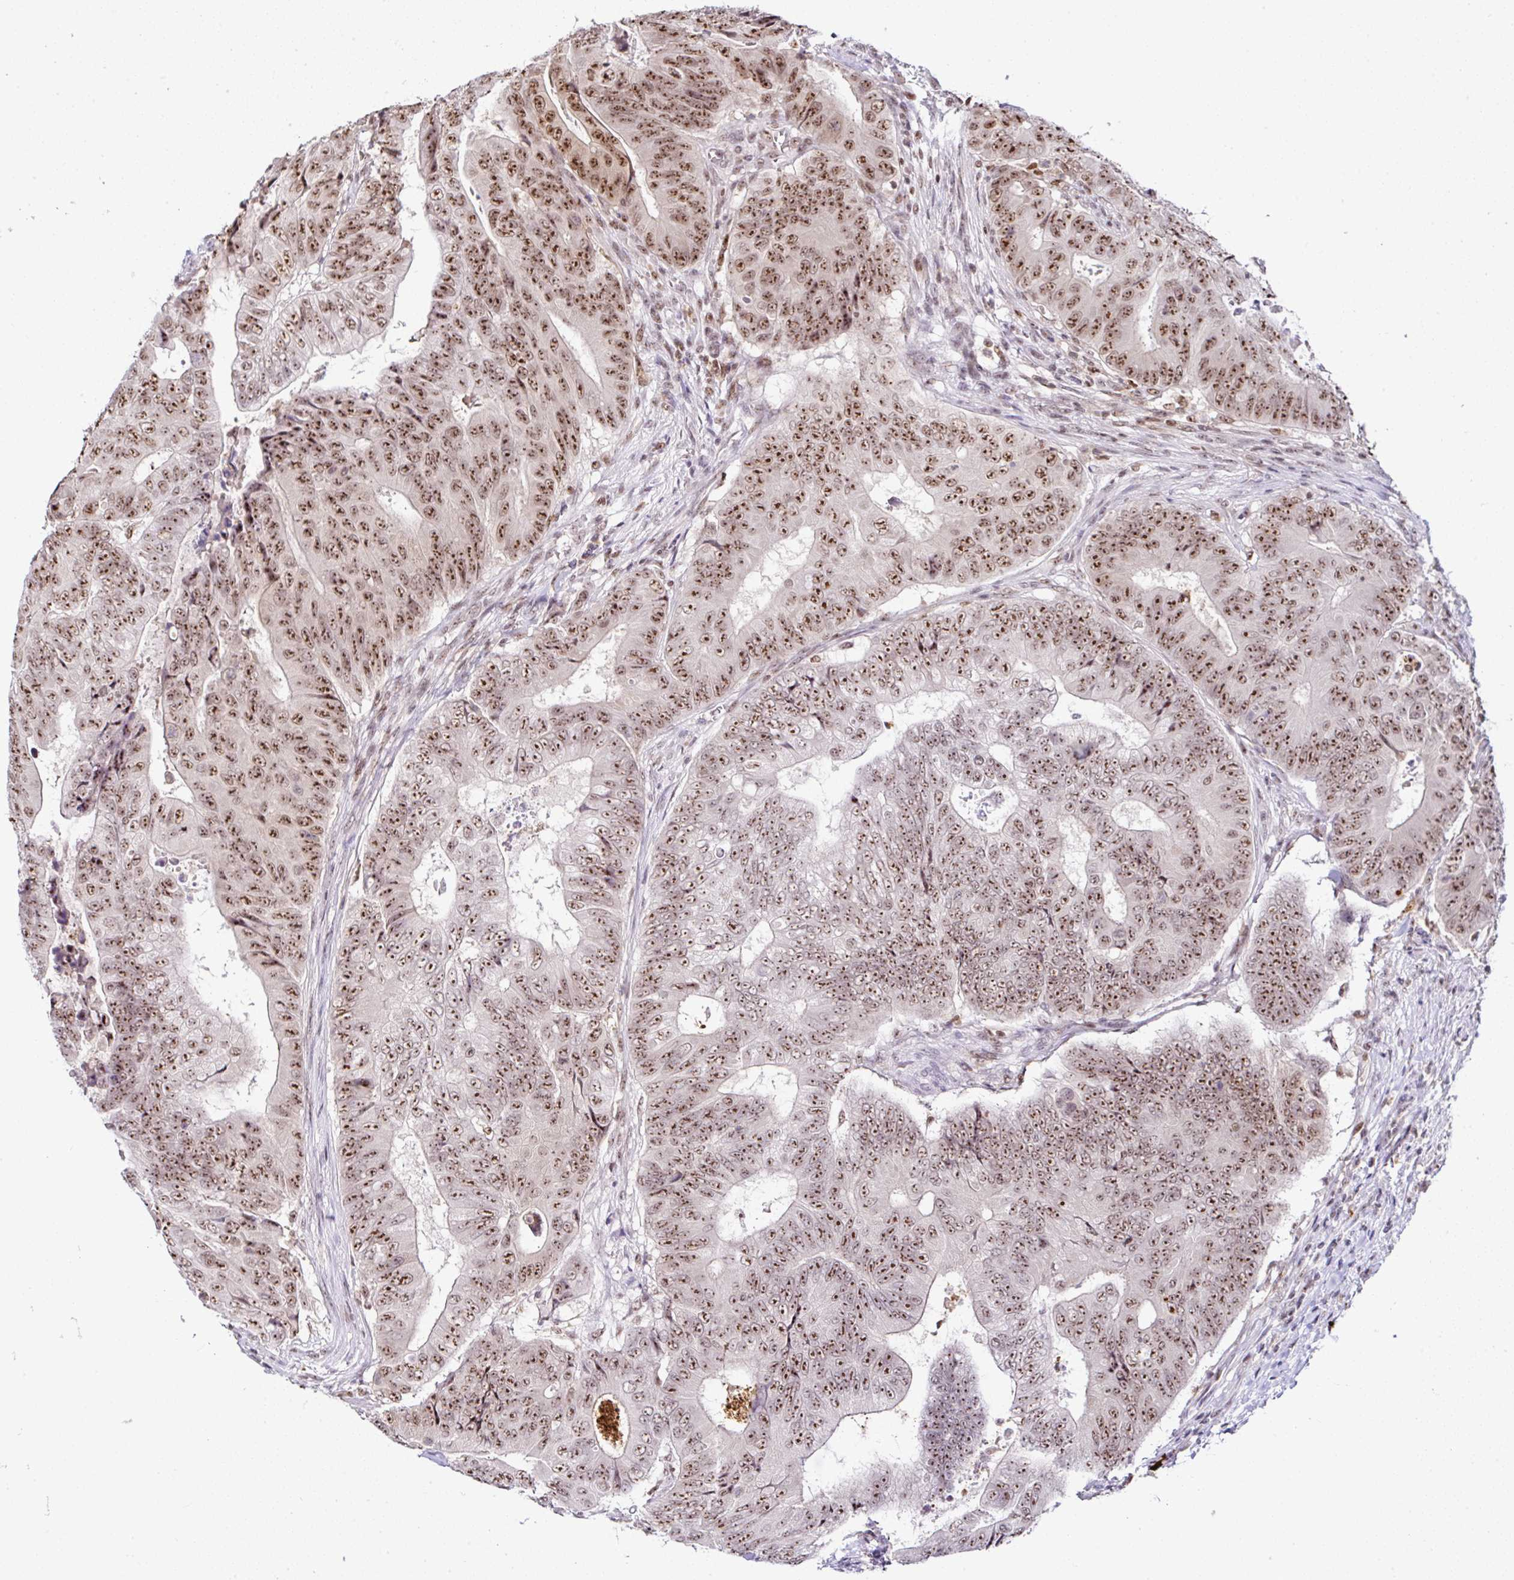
{"staining": {"intensity": "moderate", "quantity": ">75%", "location": "nuclear"}, "tissue": "colorectal cancer", "cell_type": "Tumor cells", "image_type": "cancer", "snomed": [{"axis": "morphology", "description": "Adenocarcinoma, NOS"}, {"axis": "topography", "description": "Colon"}], "caption": "Immunohistochemistry staining of colorectal cancer (adenocarcinoma), which reveals medium levels of moderate nuclear positivity in about >75% of tumor cells indicating moderate nuclear protein expression. The staining was performed using DAB (3,3'-diaminobenzidine) (brown) for protein detection and nuclei were counterstained in hematoxylin (blue).", "gene": "PTPN2", "patient": {"sex": "female", "age": 48}}